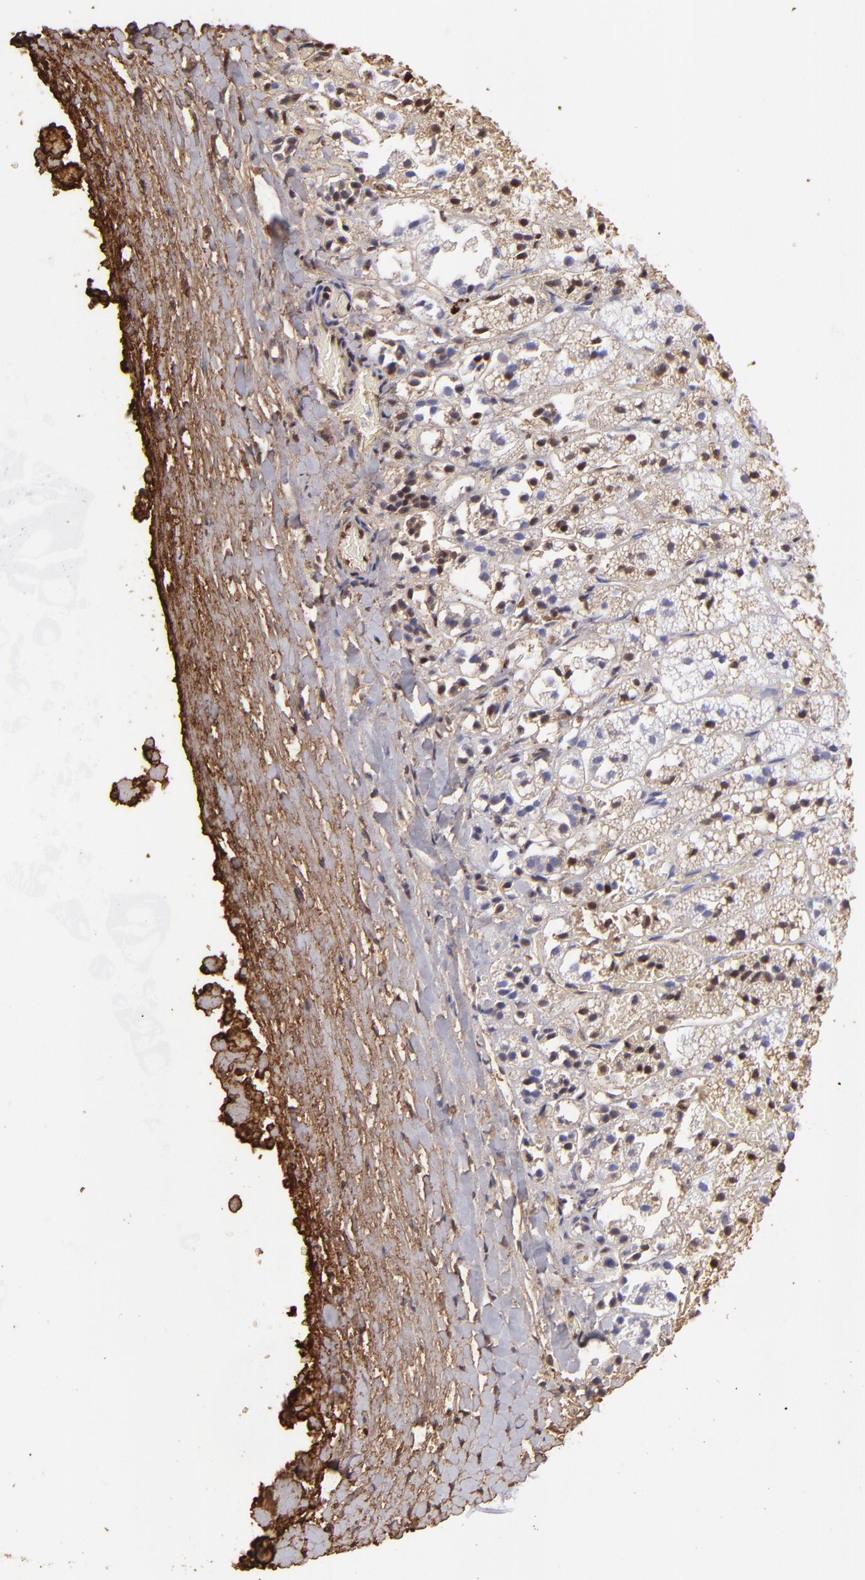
{"staining": {"intensity": "weak", "quantity": "<25%", "location": "nuclear"}, "tissue": "adrenal gland", "cell_type": "Glandular cells", "image_type": "normal", "snomed": [{"axis": "morphology", "description": "Normal tissue, NOS"}, {"axis": "topography", "description": "Adrenal gland"}], "caption": "An immunohistochemistry photomicrograph of unremarkable adrenal gland is shown. There is no staining in glandular cells of adrenal gland.", "gene": "FGB", "patient": {"sex": "female", "age": 44}}